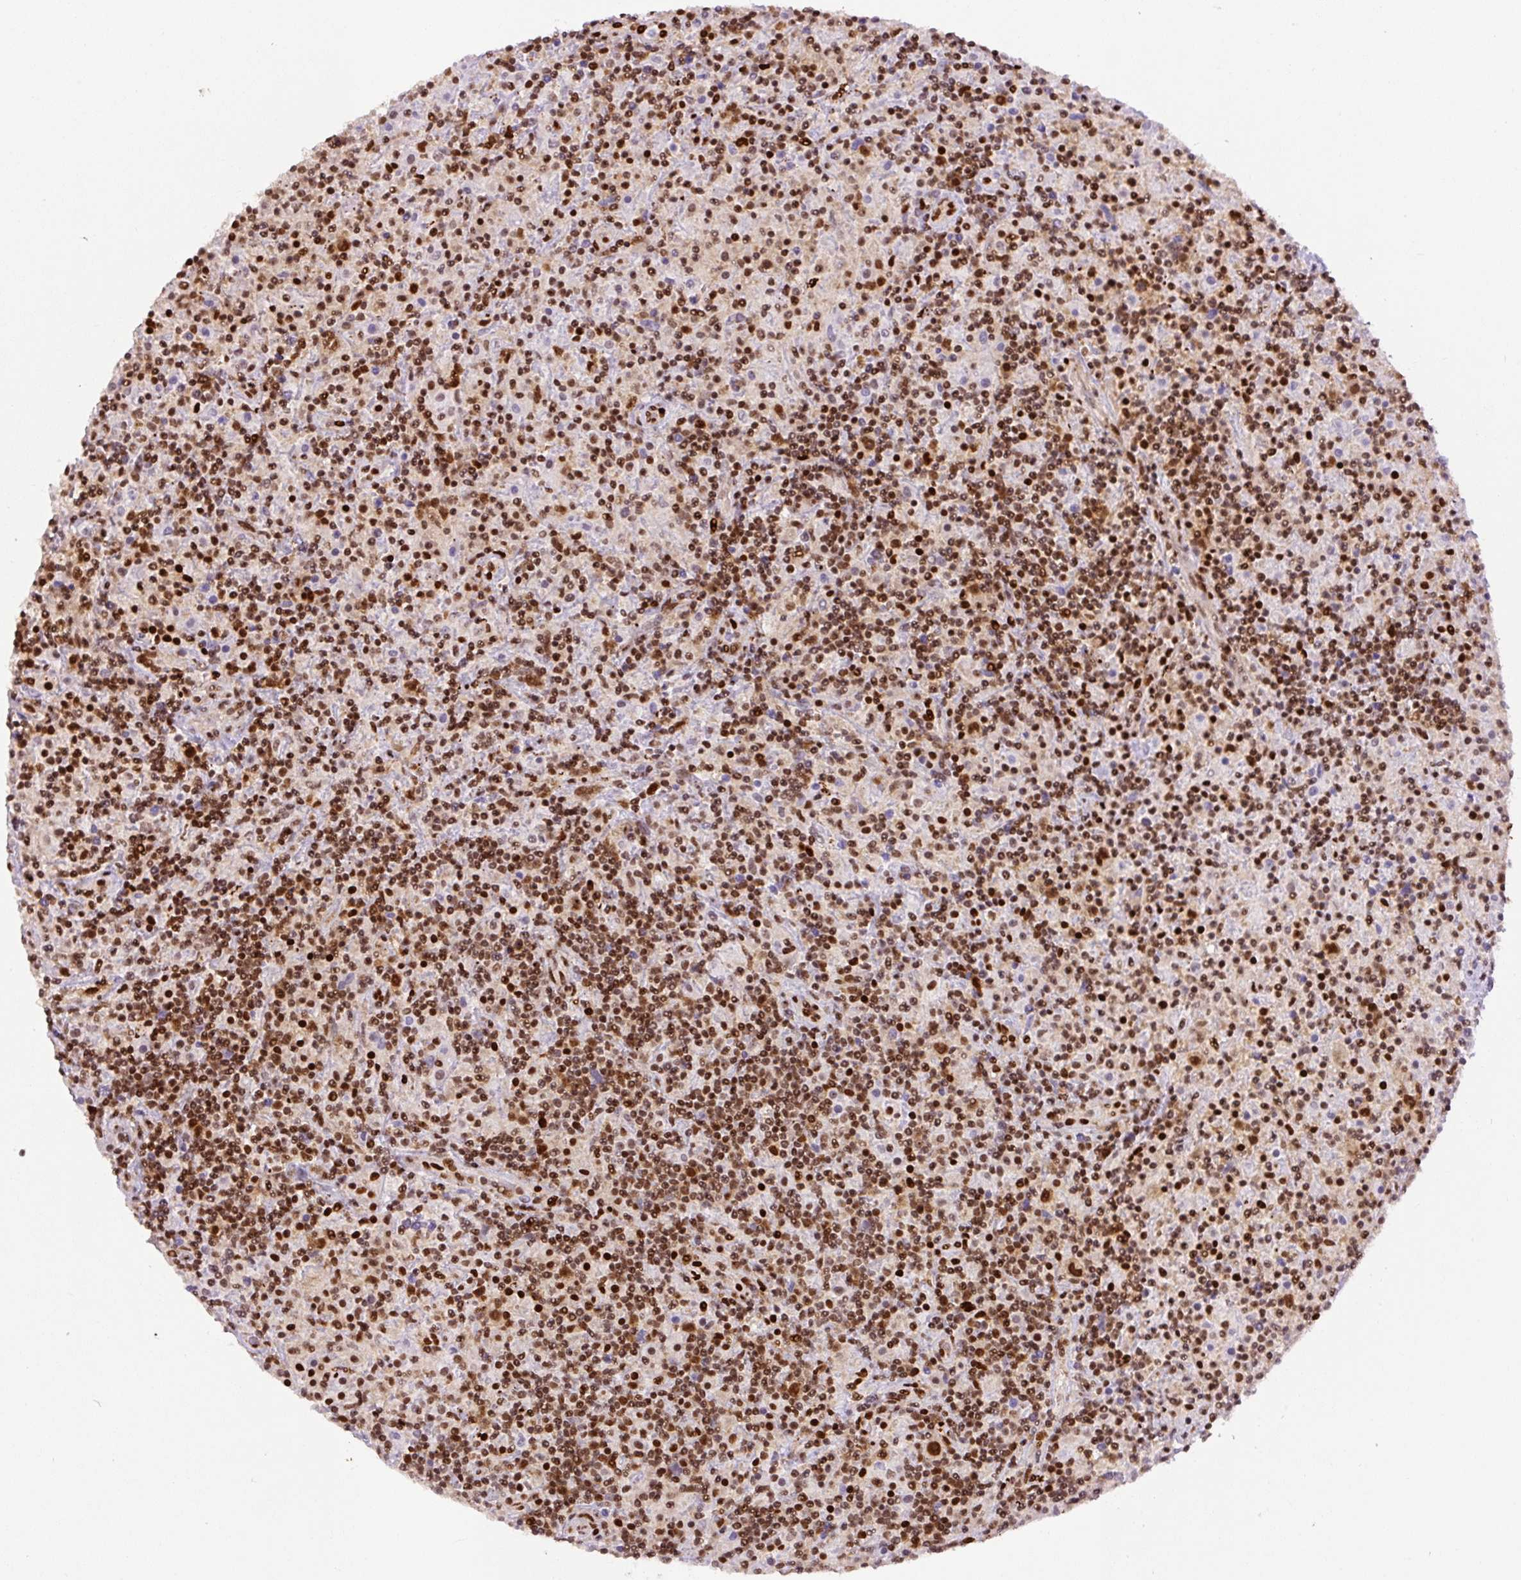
{"staining": {"intensity": "strong", "quantity": ">75%", "location": "nuclear"}, "tissue": "lymphoma", "cell_type": "Tumor cells", "image_type": "cancer", "snomed": [{"axis": "morphology", "description": "Hodgkin's disease, NOS"}, {"axis": "topography", "description": "Lymph node"}], "caption": "Immunohistochemistry (IHC) histopathology image of neoplastic tissue: lymphoma stained using IHC demonstrates high levels of strong protein expression localized specifically in the nuclear of tumor cells, appearing as a nuclear brown color.", "gene": "FUS", "patient": {"sex": "male", "age": 70}}